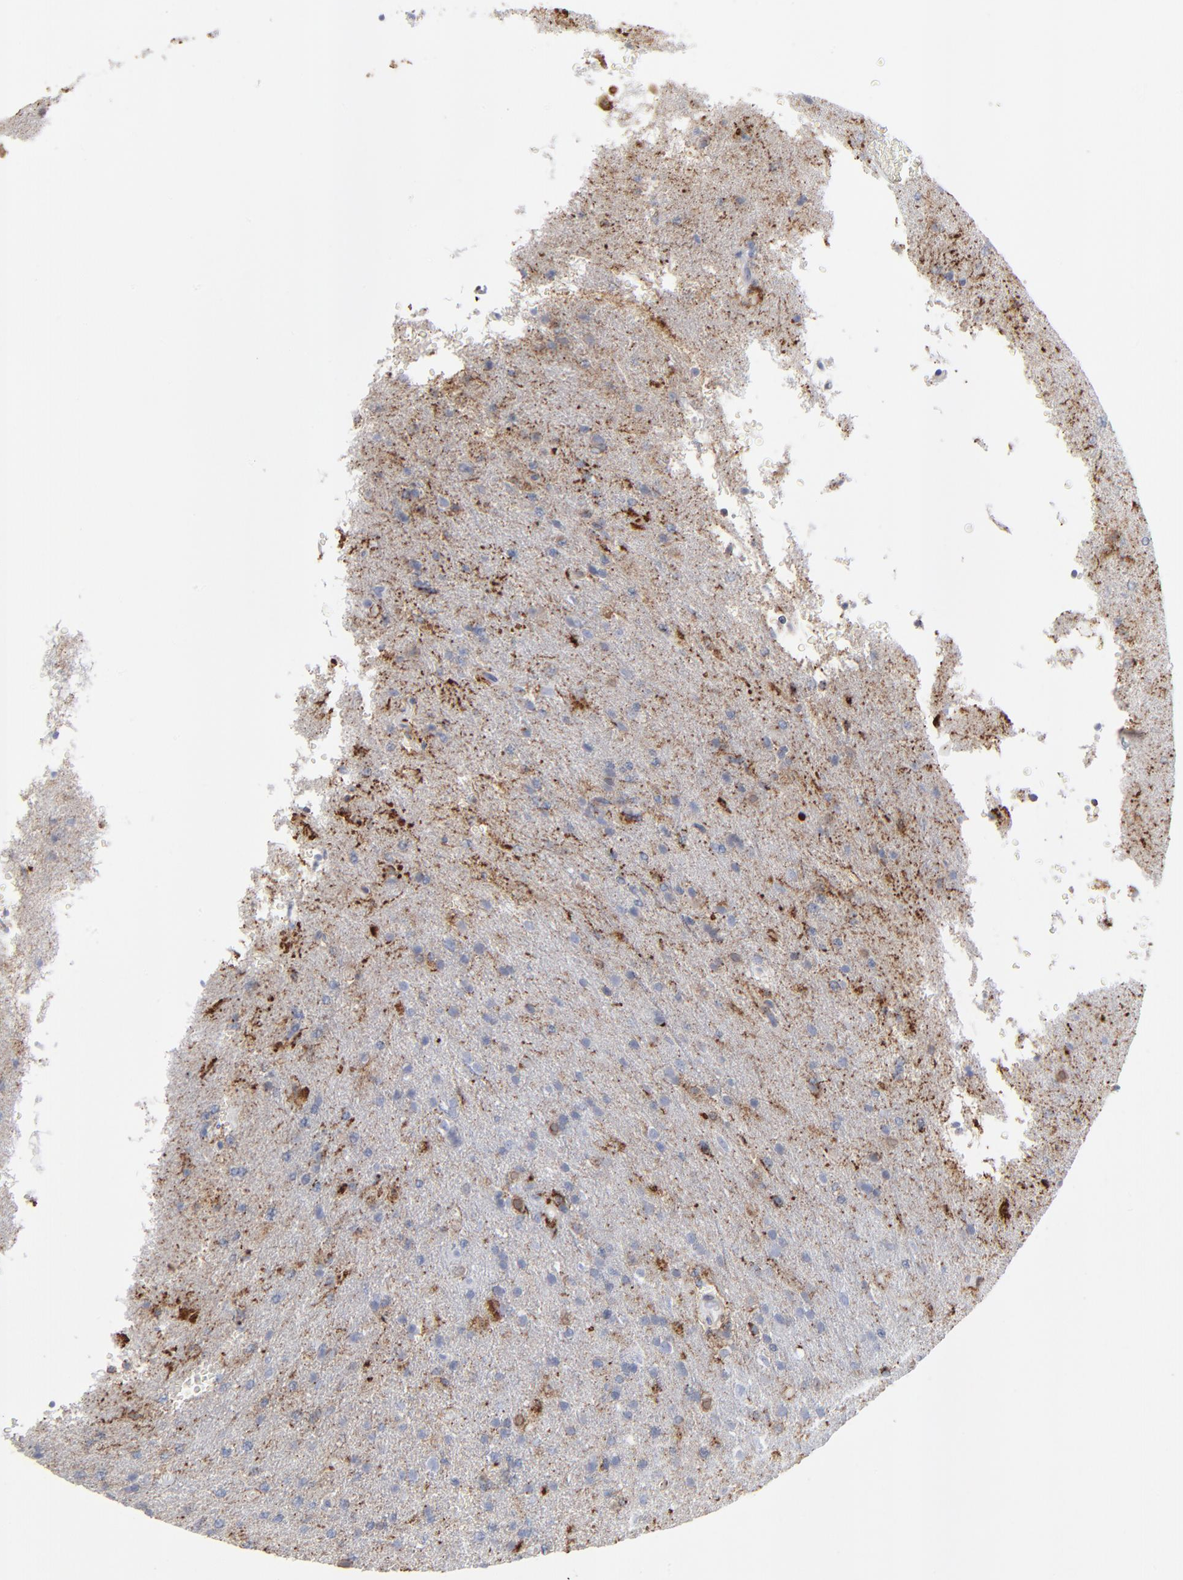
{"staining": {"intensity": "moderate", "quantity": "25%-75%", "location": "cytoplasmic/membranous"}, "tissue": "glioma", "cell_type": "Tumor cells", "image_type": "cancer", "snomed": [{"axis": "morphology", "description": "Glioma, malignant, High grade"}, {"axis": "topography", "description": "Brain"}], "caption": "Brown immunohistochemical staining in glioma displays moderate cytoplasmic/membranous expression in about 25%-75% of tumor cells. (DAB IHC, brown staining for protein, blue staining for nuclei).", "gene": "ANXA5", "patient": {"sex": "male", "age": 33}}